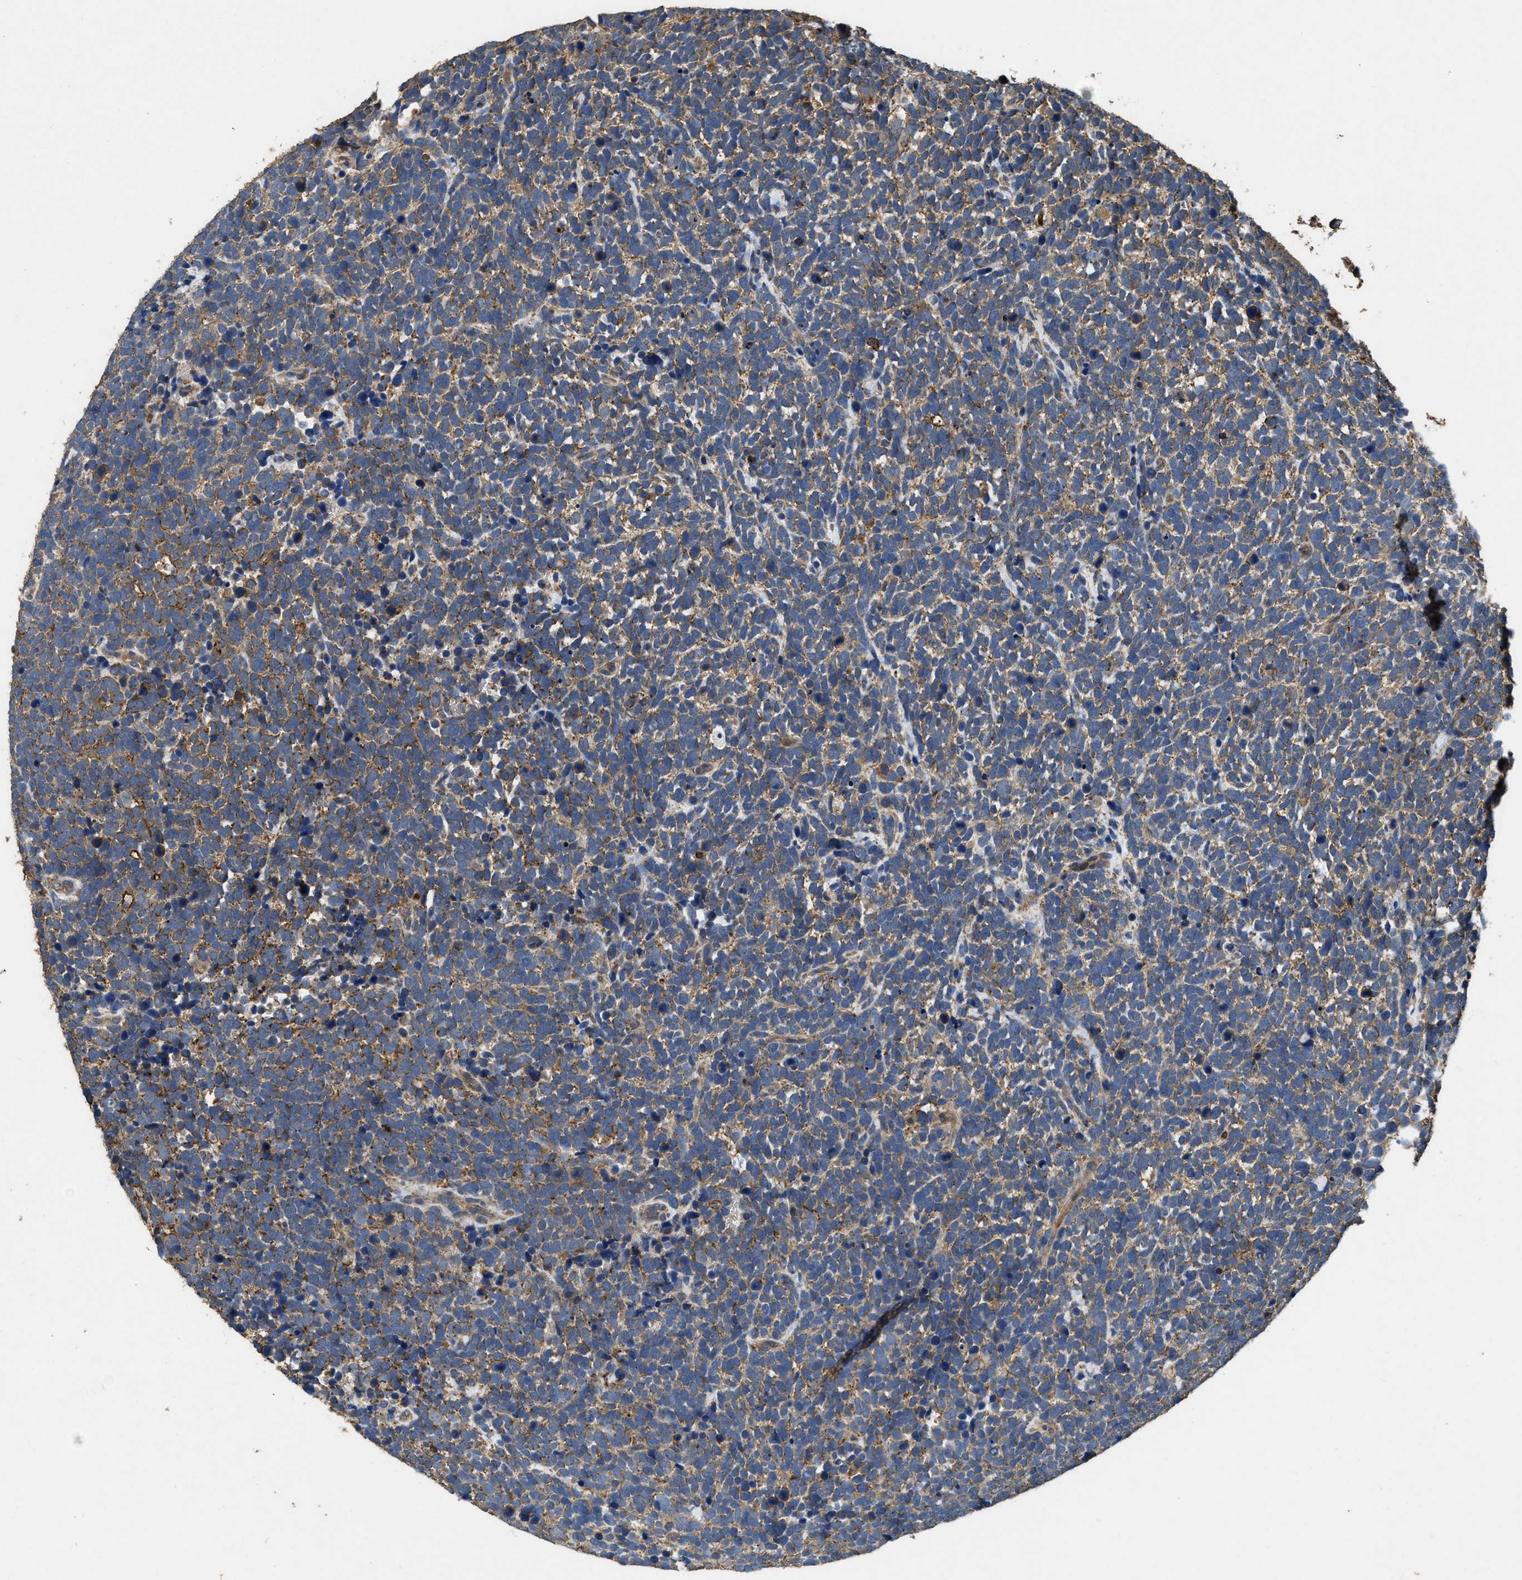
{"staining": {"intensity": "weak", "quantity": ">75%", "location": "cytoplasmic/membranous"}, "tissue": "urothelial cancer", "cell_type": "Tumor cells", "image_type": "cancer", "snomed": [{"axis": "morphology", "description": "Urothelial carcinoma, High grade"}, {"axis": "topography", "description": "Urinary bladder"}], "caption": "Weak cytoplasmic/membranous positivity for a protein is seen in approximately >75% of tumor cells of urothelial cancer using immunohistochemistry.", "gene": "LINGO2", "patient": {"sex": "female", "age": 82}}